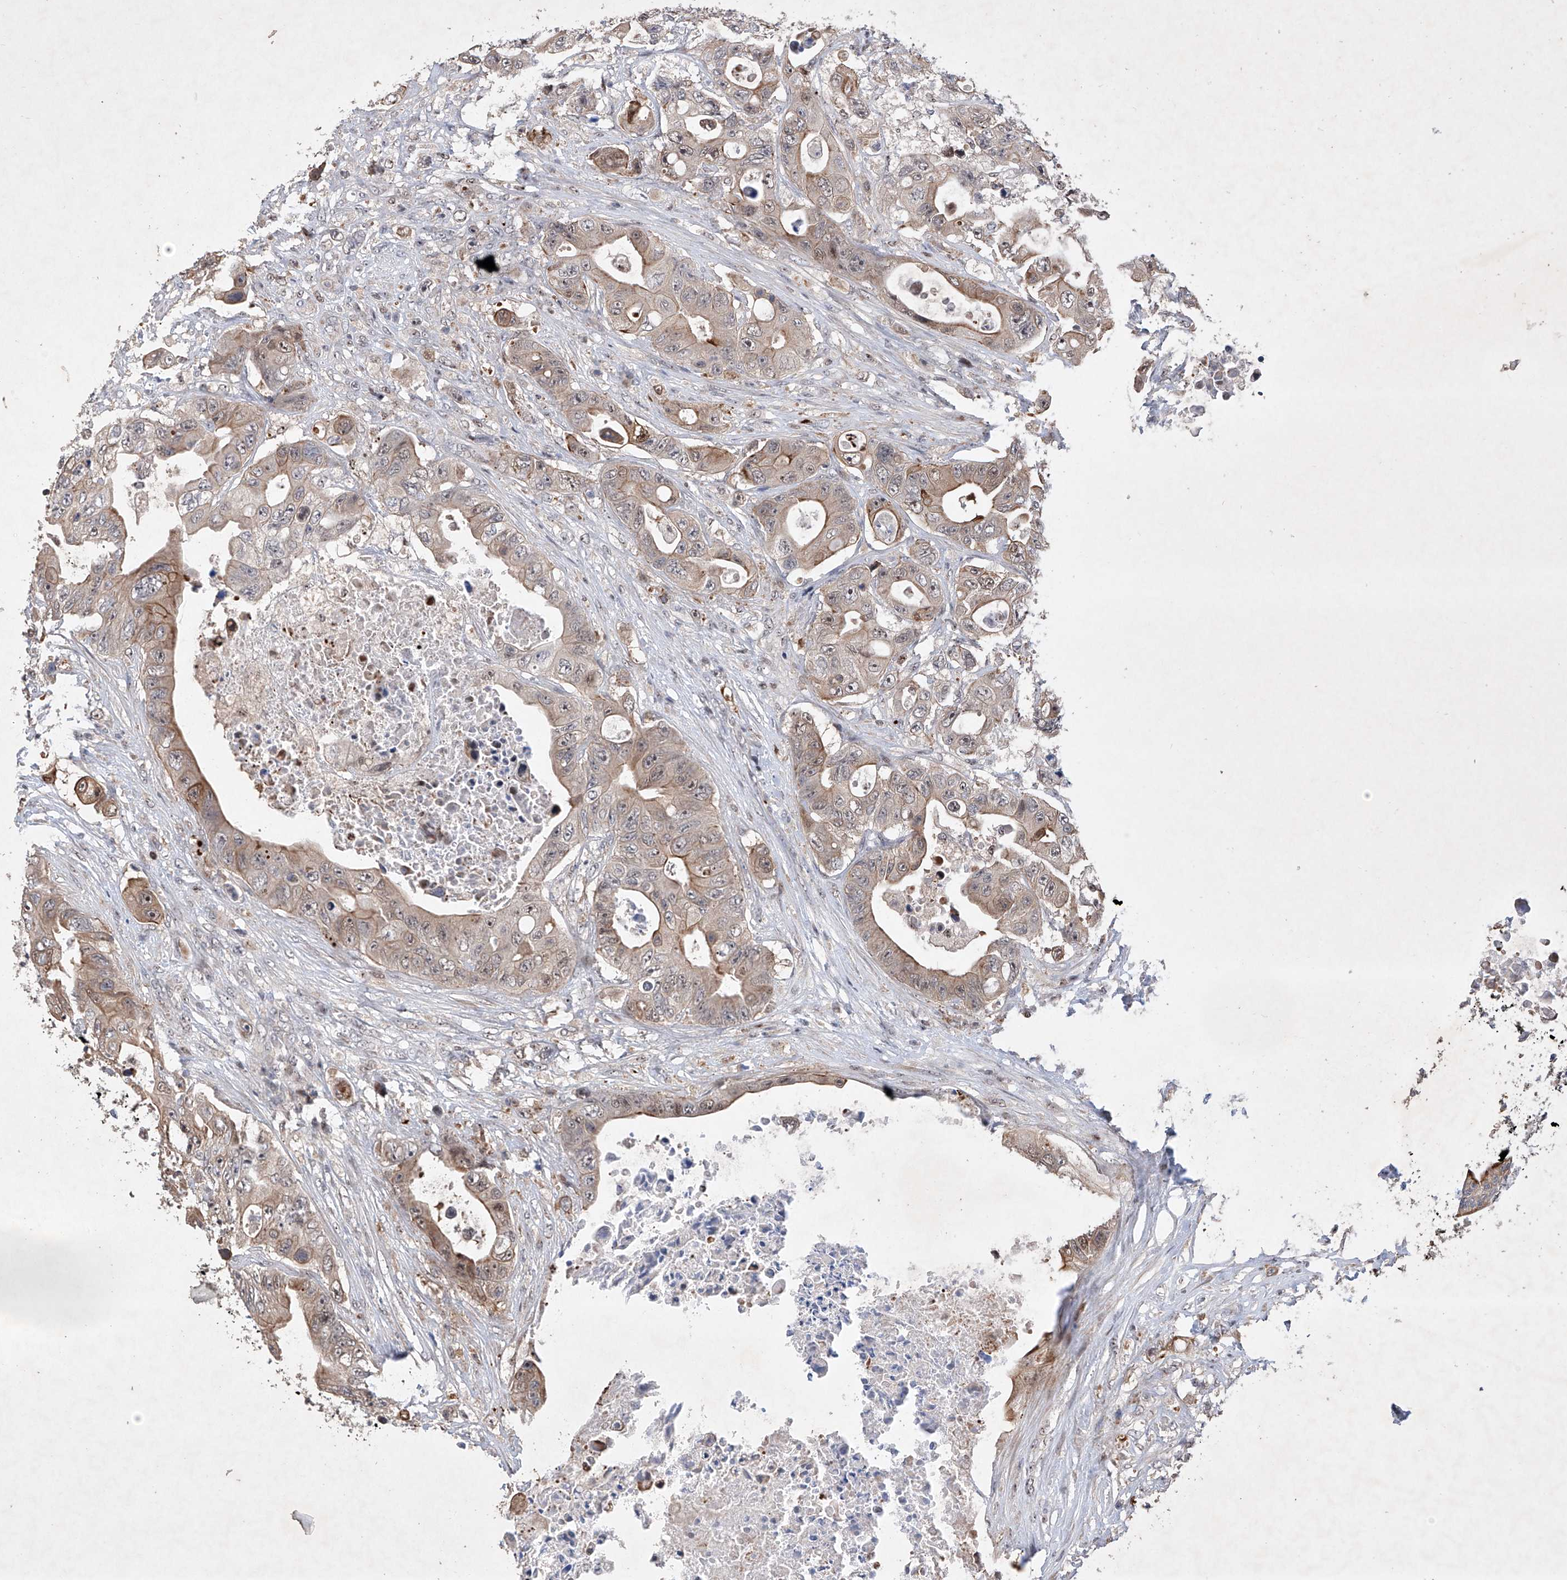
{"staining": {"intensity": "moderate", "quantity": ">75%", "location": "cytoplasmic/membranous"}, "tissue": "colorectal cancer", "cell_type": "Tumor cells", "image_type": "cancer", "snomed": [{"axis": "morphology", "description": "Adenocarcinoma, NOS"}, {"axis": "topography", "description": "Colon"}], "caption": "Colorectal cancer was stained to show a protein in brown. There is medium levels of moderate cytoplasmic/membranous expression in approximately >75% of tumor cells.", "gene": "AFG1L", "patient": {"sex": "female", "age": 46}}